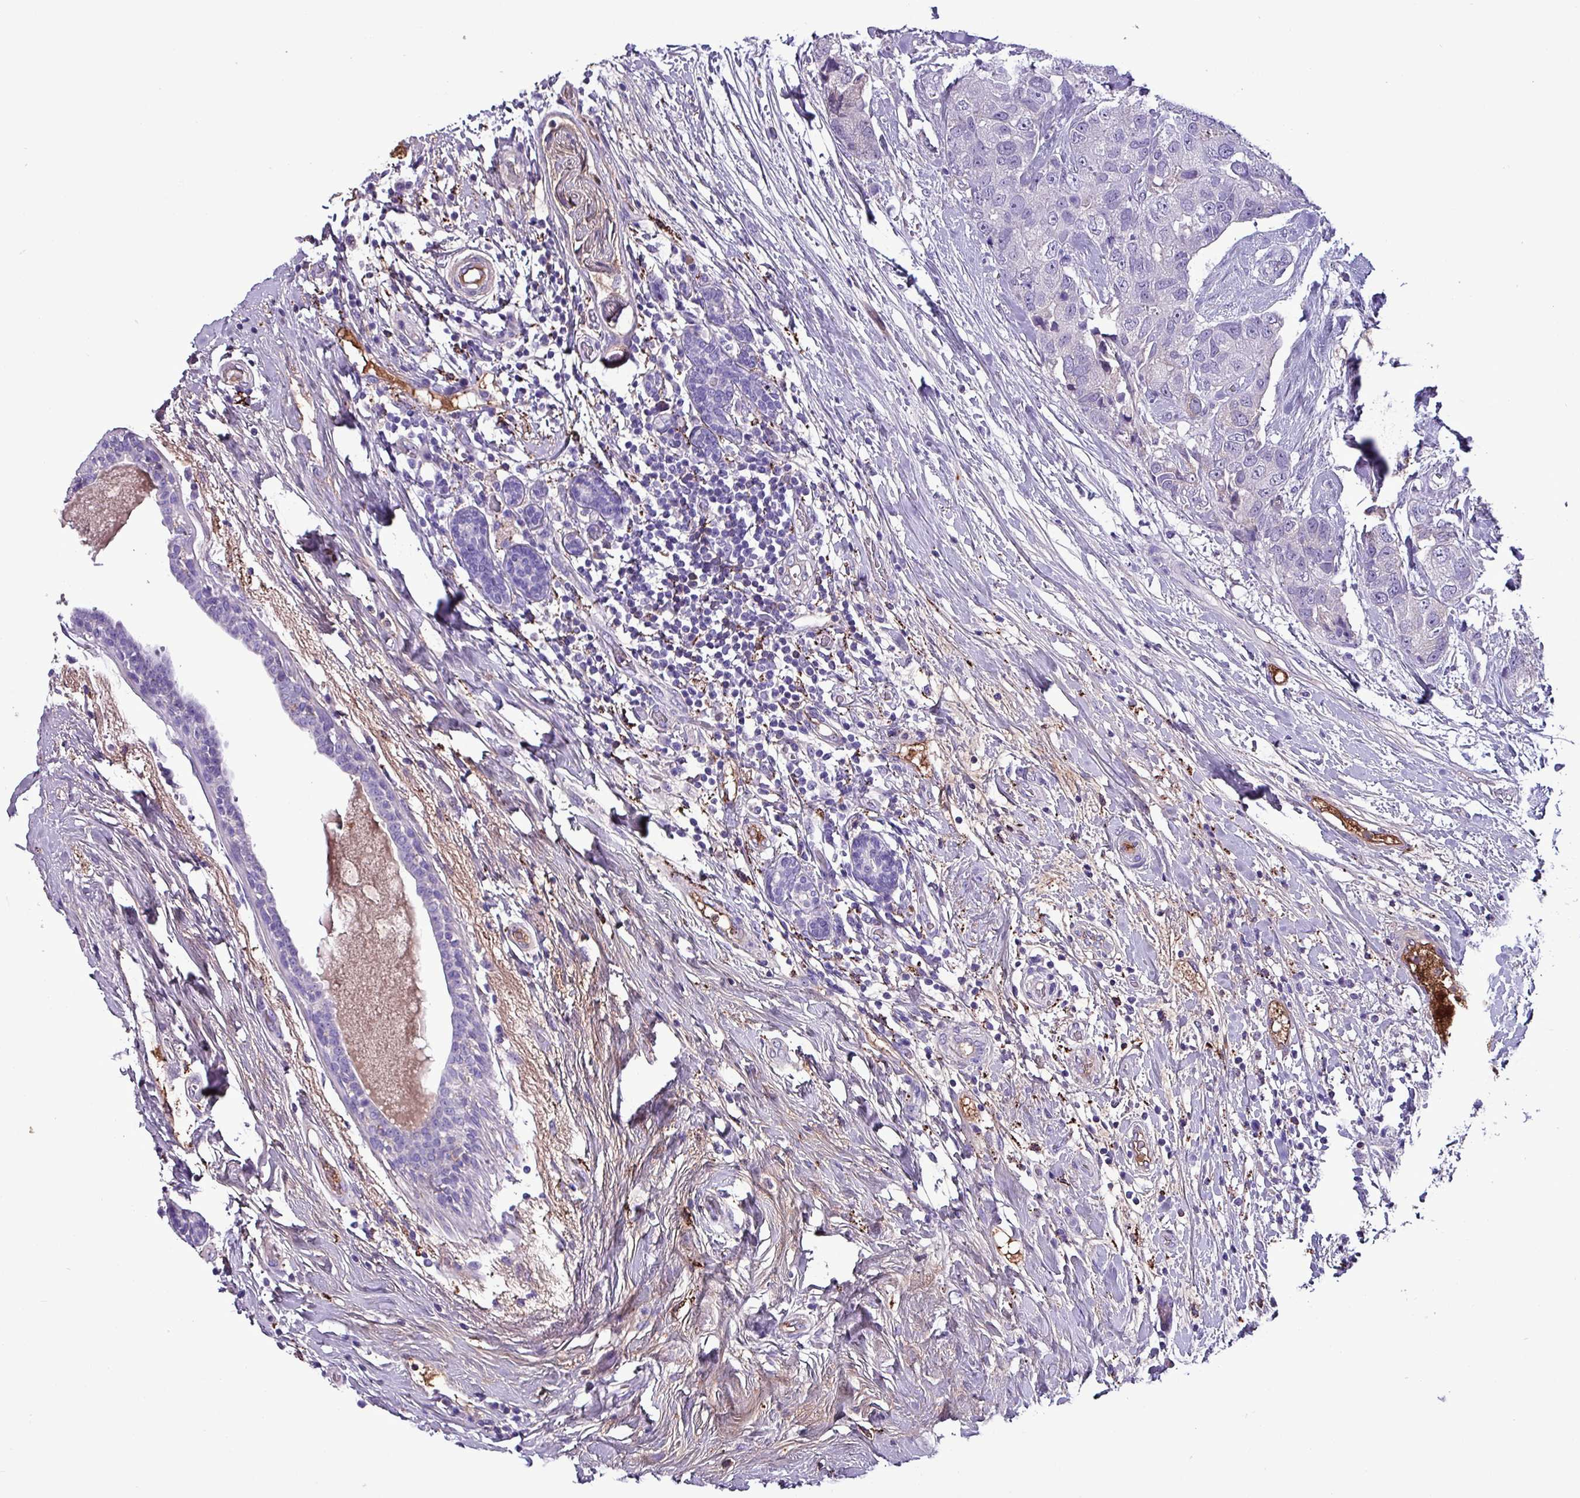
{"staining": {"intensity": "negative", "quantity": "none", "location": "none"}, "tissue": "breast cancer", "cell_type": "Tumor cells", "image_type": "cancer", "snomed": [{"axis": "morphology", "description": "Duct carcinoma"}, {"axis": "topography", "description": "Breast"}], "caption": "An image of human breast cancer is negative for staining in tumor cells.", "gene": "HP", "patient": {"sex": "female", "age": 62}}